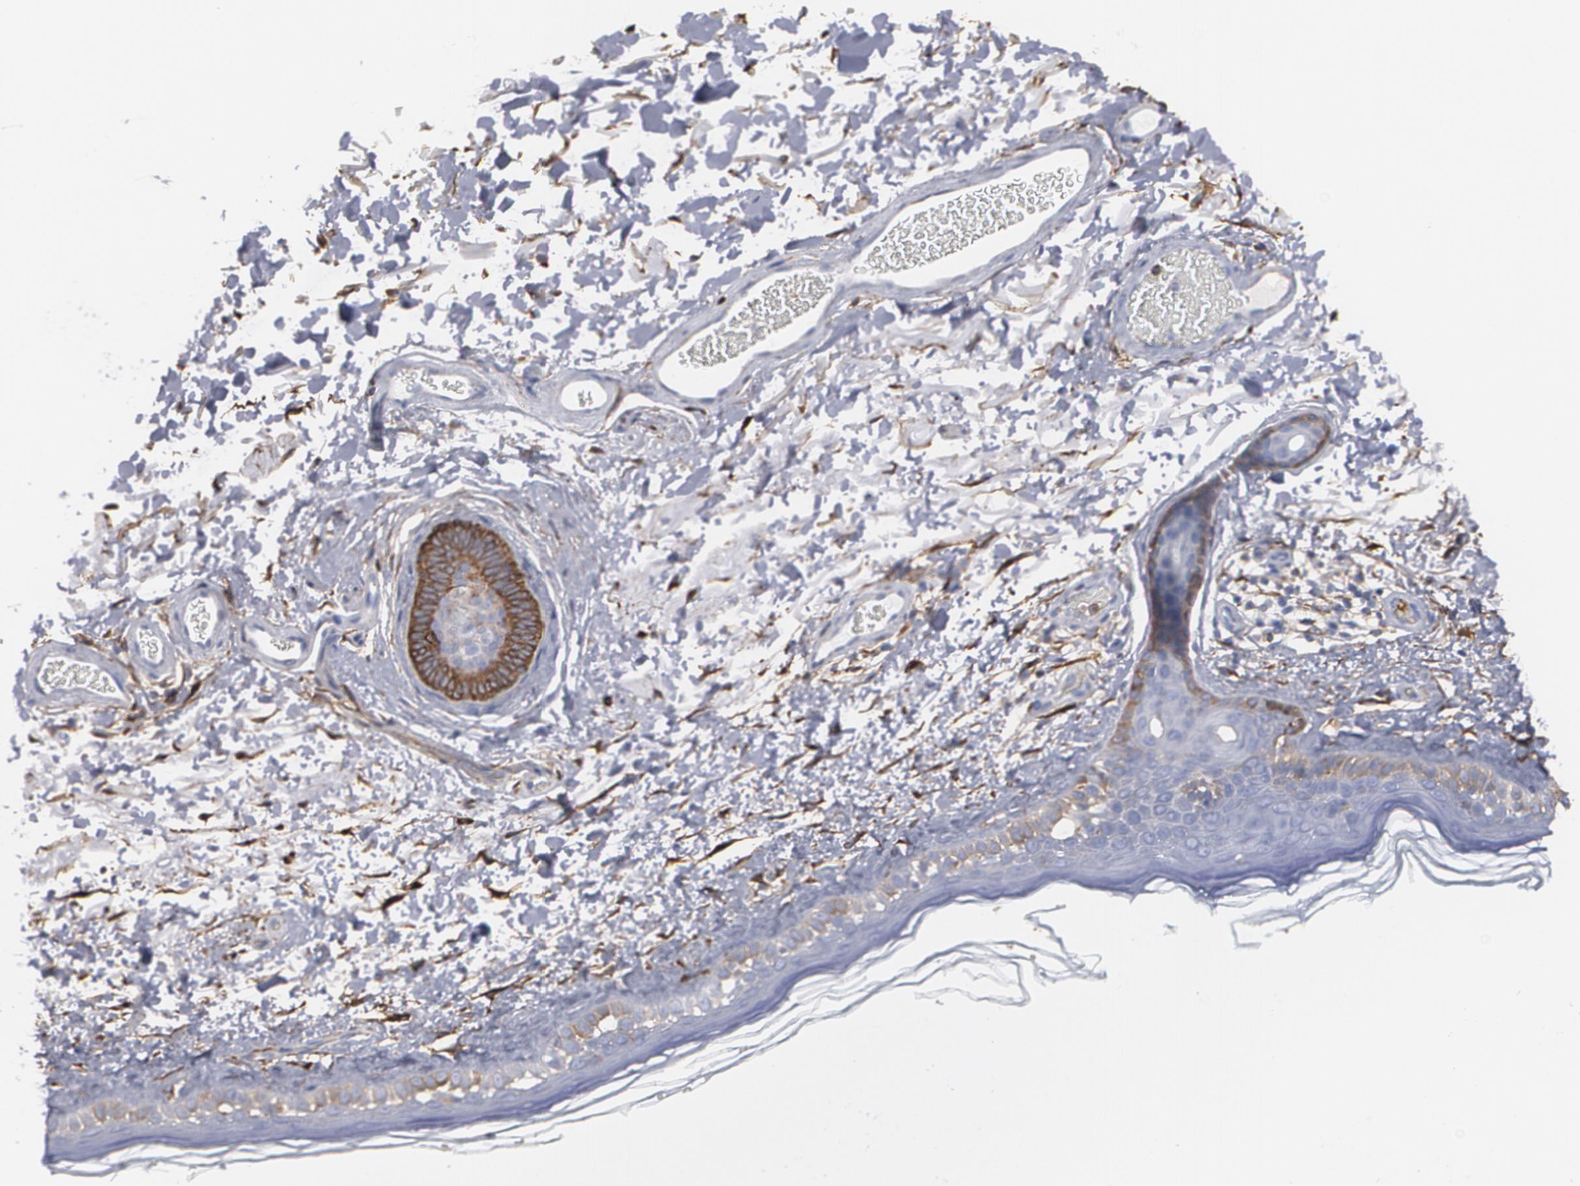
{"staining": {"intensity": "strong", "quantity": ">75%", "location": "cytoplasmic/membranous"}, "tissue": "skin", "cell_type": "Fibroblasts", "image_type": "normal", "snomed": [{"axis": "morphology", "description": "Normal tissue, NOS"}, {"axis": "topography", "description": "Skin"}], "caption": "Protein staining of benign skin exhibits strong cytoplasmic/membranous expression in about >75% of fibroblasts.", "gene": "ODC1", "patient": {"sex": "male", "age": 63}}